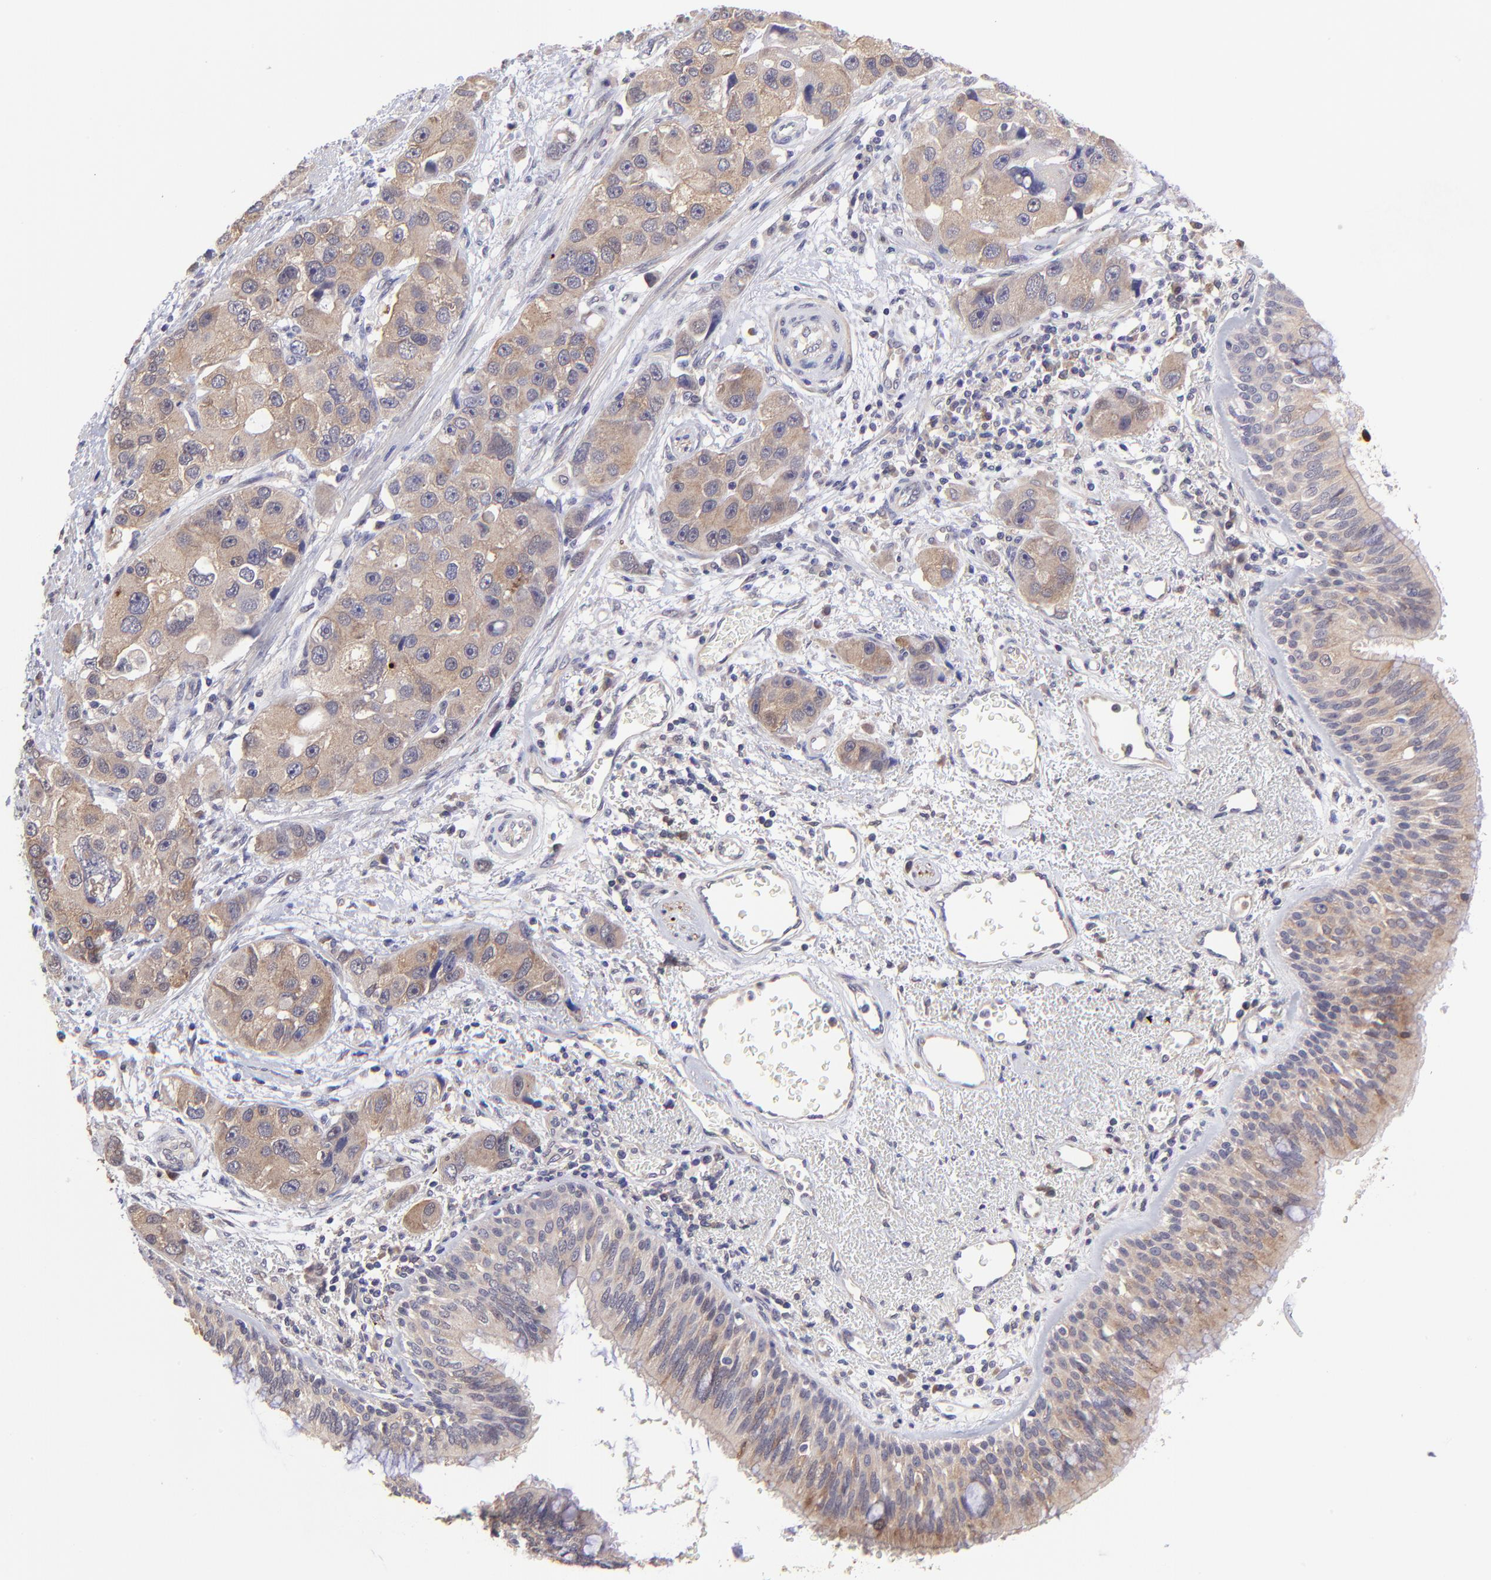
{"staining": {"intensity": "moderate", "quantity": ">75%", "location": "cytoplasmic/membranous"}, "tissue": "bronchus", "cell_type": "Respiratory epithelial cells", "image_type": "normal", "snomed": [{"axis": "morphology", "description": "Normal tissue, NOS"}, {"axis": "morphology", "description": "Adenocarcinoma, NOS"}, {"axis": "morphology", "description": "Adenocarcinoma, metastatic, NOS"}, {"axis": "topography", "description": "Lymph node"}, {"axis": "topography", "description": "Bronchus"}, {"axis": "topography", "description": "Lung"}], "caption": "Immunohistochemical staining of unremarkable bronchus exhibits moderate cytoplasmic/membranous protein positivity in approximately >75% of respiratory epithelial cells. (Brightfield microscopy of DAB IHC at high magnification).", "gene": "NSF", "patient": {"sex": "female", "age": 54}}